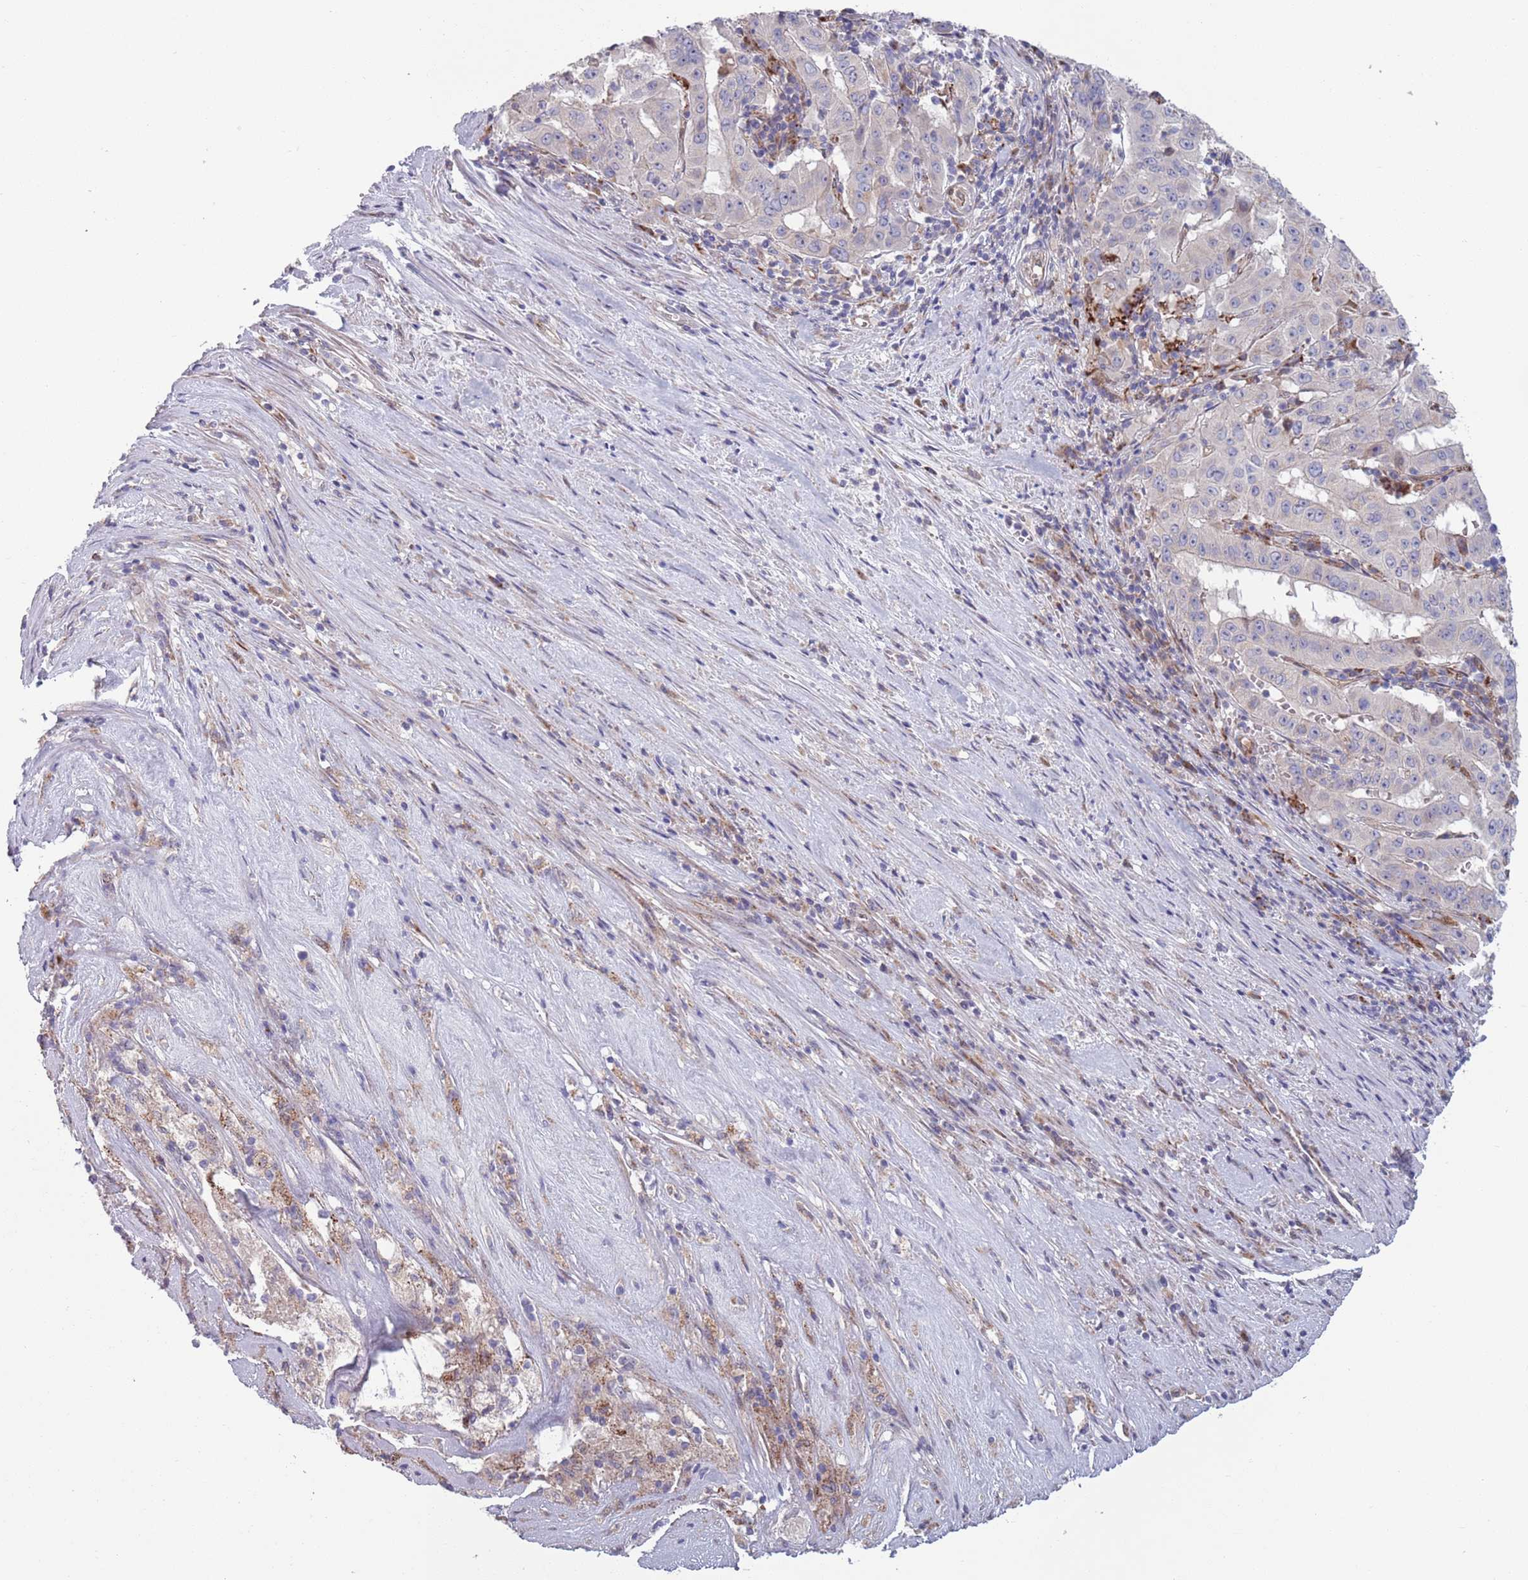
{"staining": {"intensity": "negative", "quantity": "none", "location": "none"}, "tissue": "pancreatic cancer", "cell_type": "Tumor cells", "image_type": "cancer", "snomed": [{"axis": "morphology", "description": "Adenocarcinoma, NOS"}, {"axis": "topography", "description": "Pancreas"}], "caption": "An immunohistochemistry (IHC) histopathology image of adenocarcinoma (pancreatic) is shown. There is no staining in tumor cells of adenocarcinoma (pancreatic). The staining is performed using DAB brown chromogen with nuclei counter-stained in using hematoxylin.", "gene": "TYW1", "patient": {"sex": "male", "age": 63}}